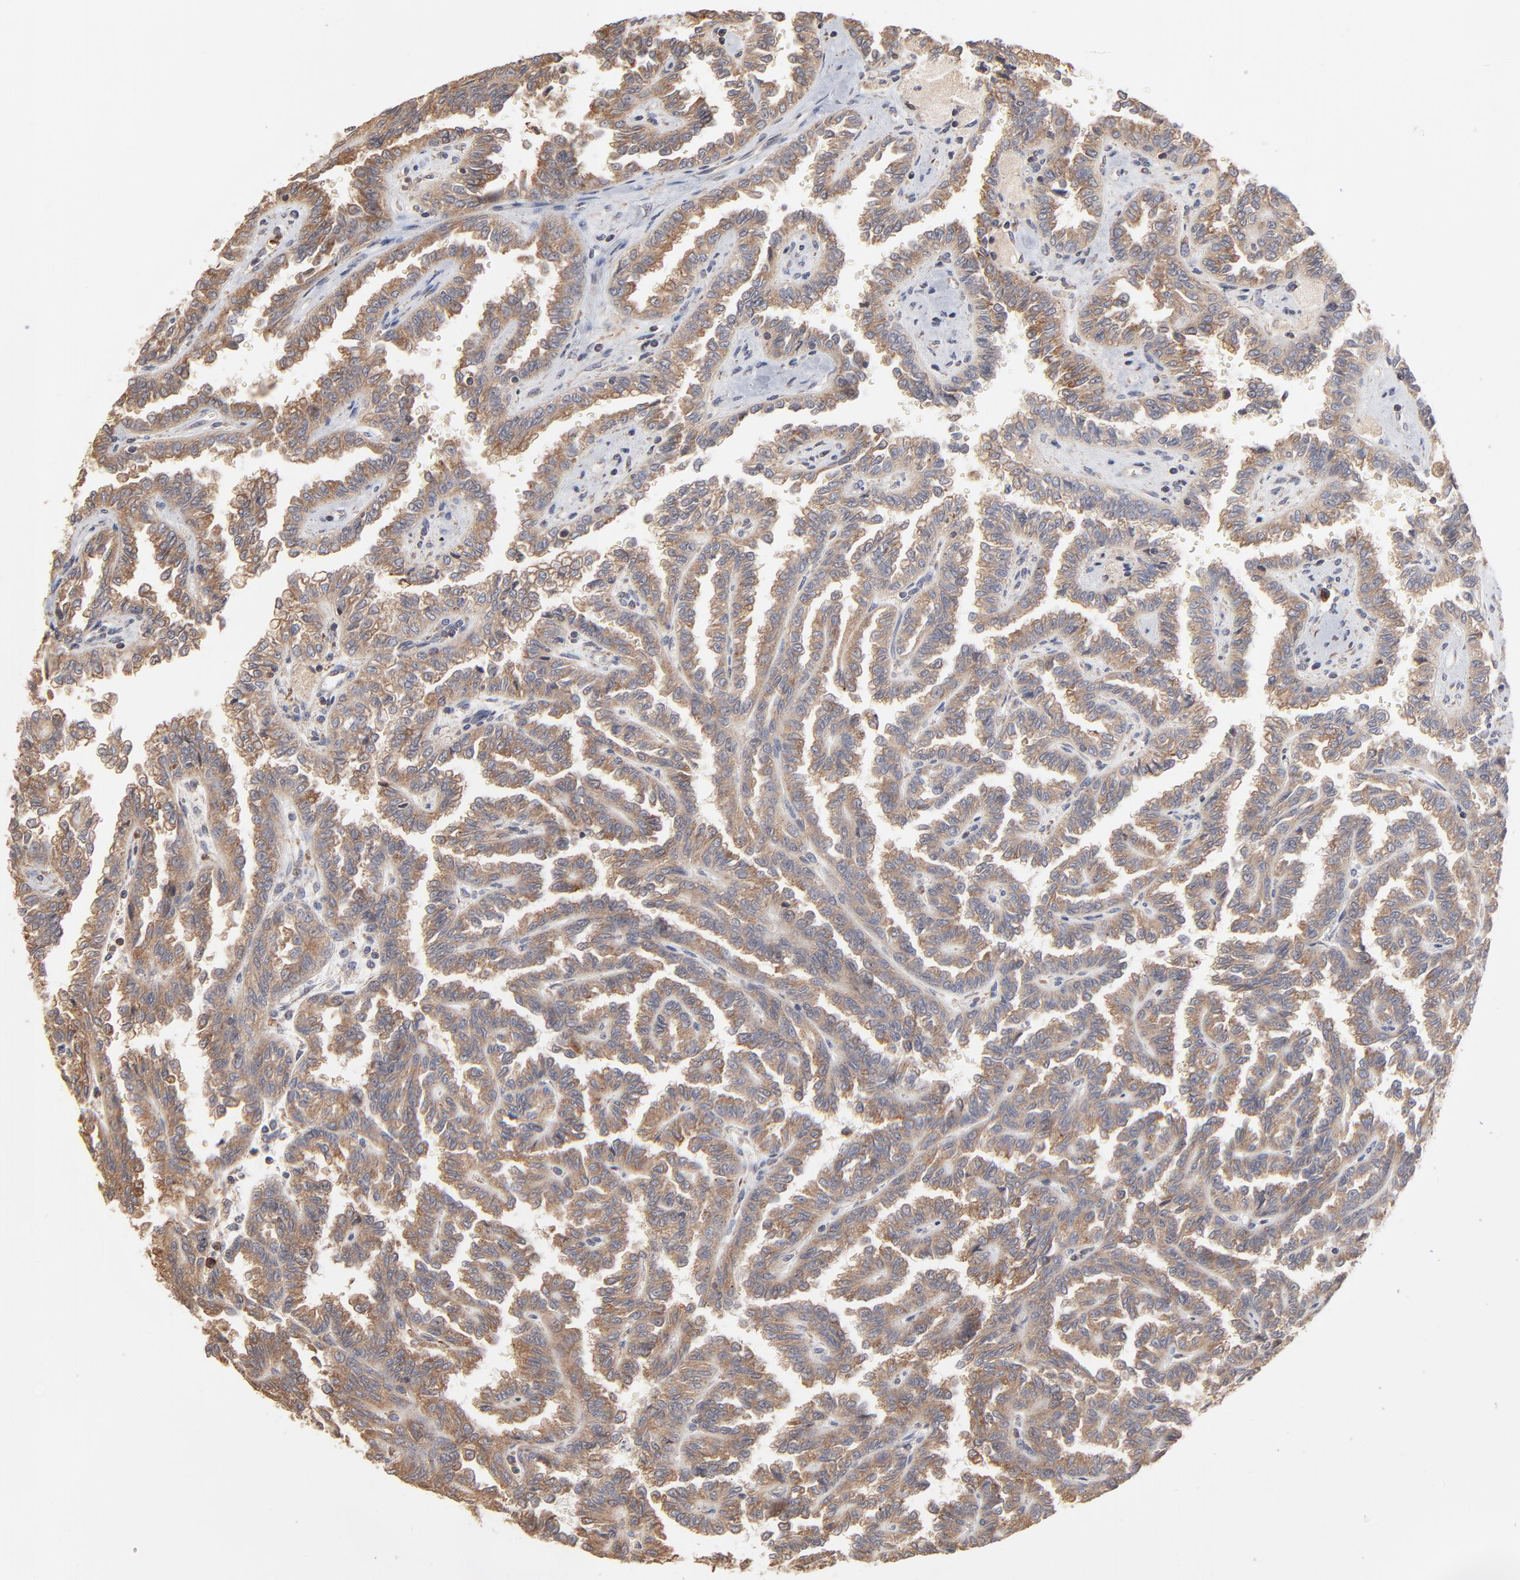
{"staining": {"intensity": "moderate", "quantity": ">75%", "location": "cytoplasmic/membranous"}, "tissue": "renal cancer", "cell_type": "Tumor cells", "image_type": "cancer", "snomed": [{"axis": "morphology", "description": "Inflammation, NOS"}, {"axis": "morphology", "description": "Adenocarcinoma, NOS"}, {"axis": "topography", "description": "Kidney"}], "caption": "Immunohistochemical staining of human renal cancer exhibits medium levels of moderate cytoplasmic/membranous staining in about >75% of tumor cells.", "gene": "RNF213", "patient": {"sex": "male", "age": 68}}